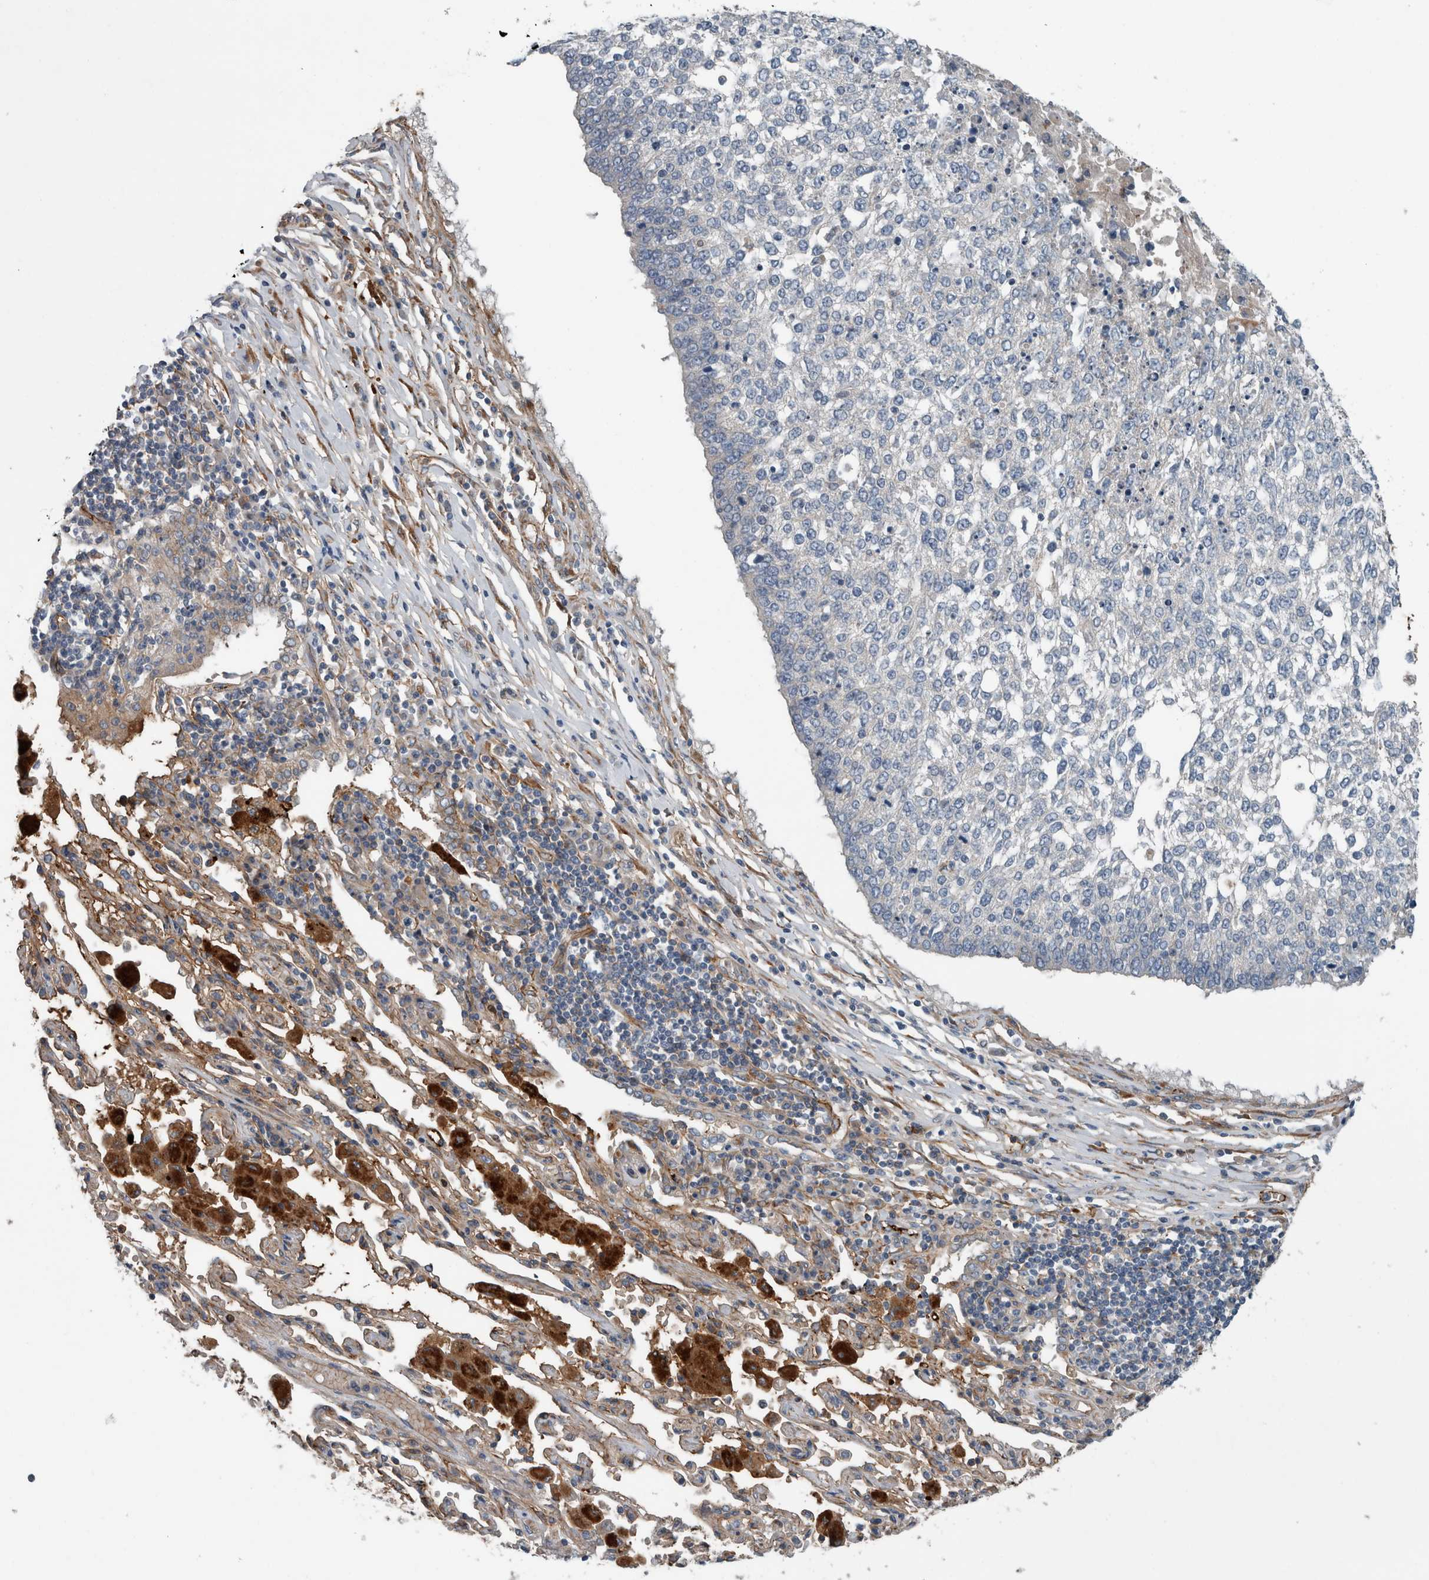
{"staining": {"intensity": "negative", "quantity": "none", "location": "none"}, "tissue": "lung cancer", "cell_type": "Tumor cells", "image_type": "cancer", "snomed": [{"axis": "morphology", "description": "Normal tissue, NOS"}, {"axis": "morphology", "description": "Squamous cell carcinoma, NOS"}, {"axis": "topography", "description": "Cartilage tissue"}, {"axis": "topography", "description": "Bronchus"}, {"axis": "topography", "description": "Lung"}, {"axis": "topography", "description": "Peripheral nerve tissue"}], "caption": "Tumor cells are negative for brown protein staining in lung cancer (squamous cell carcinoma).", "gene": "GLT8D2", "patient": {"sex": "female", "age": 49}}